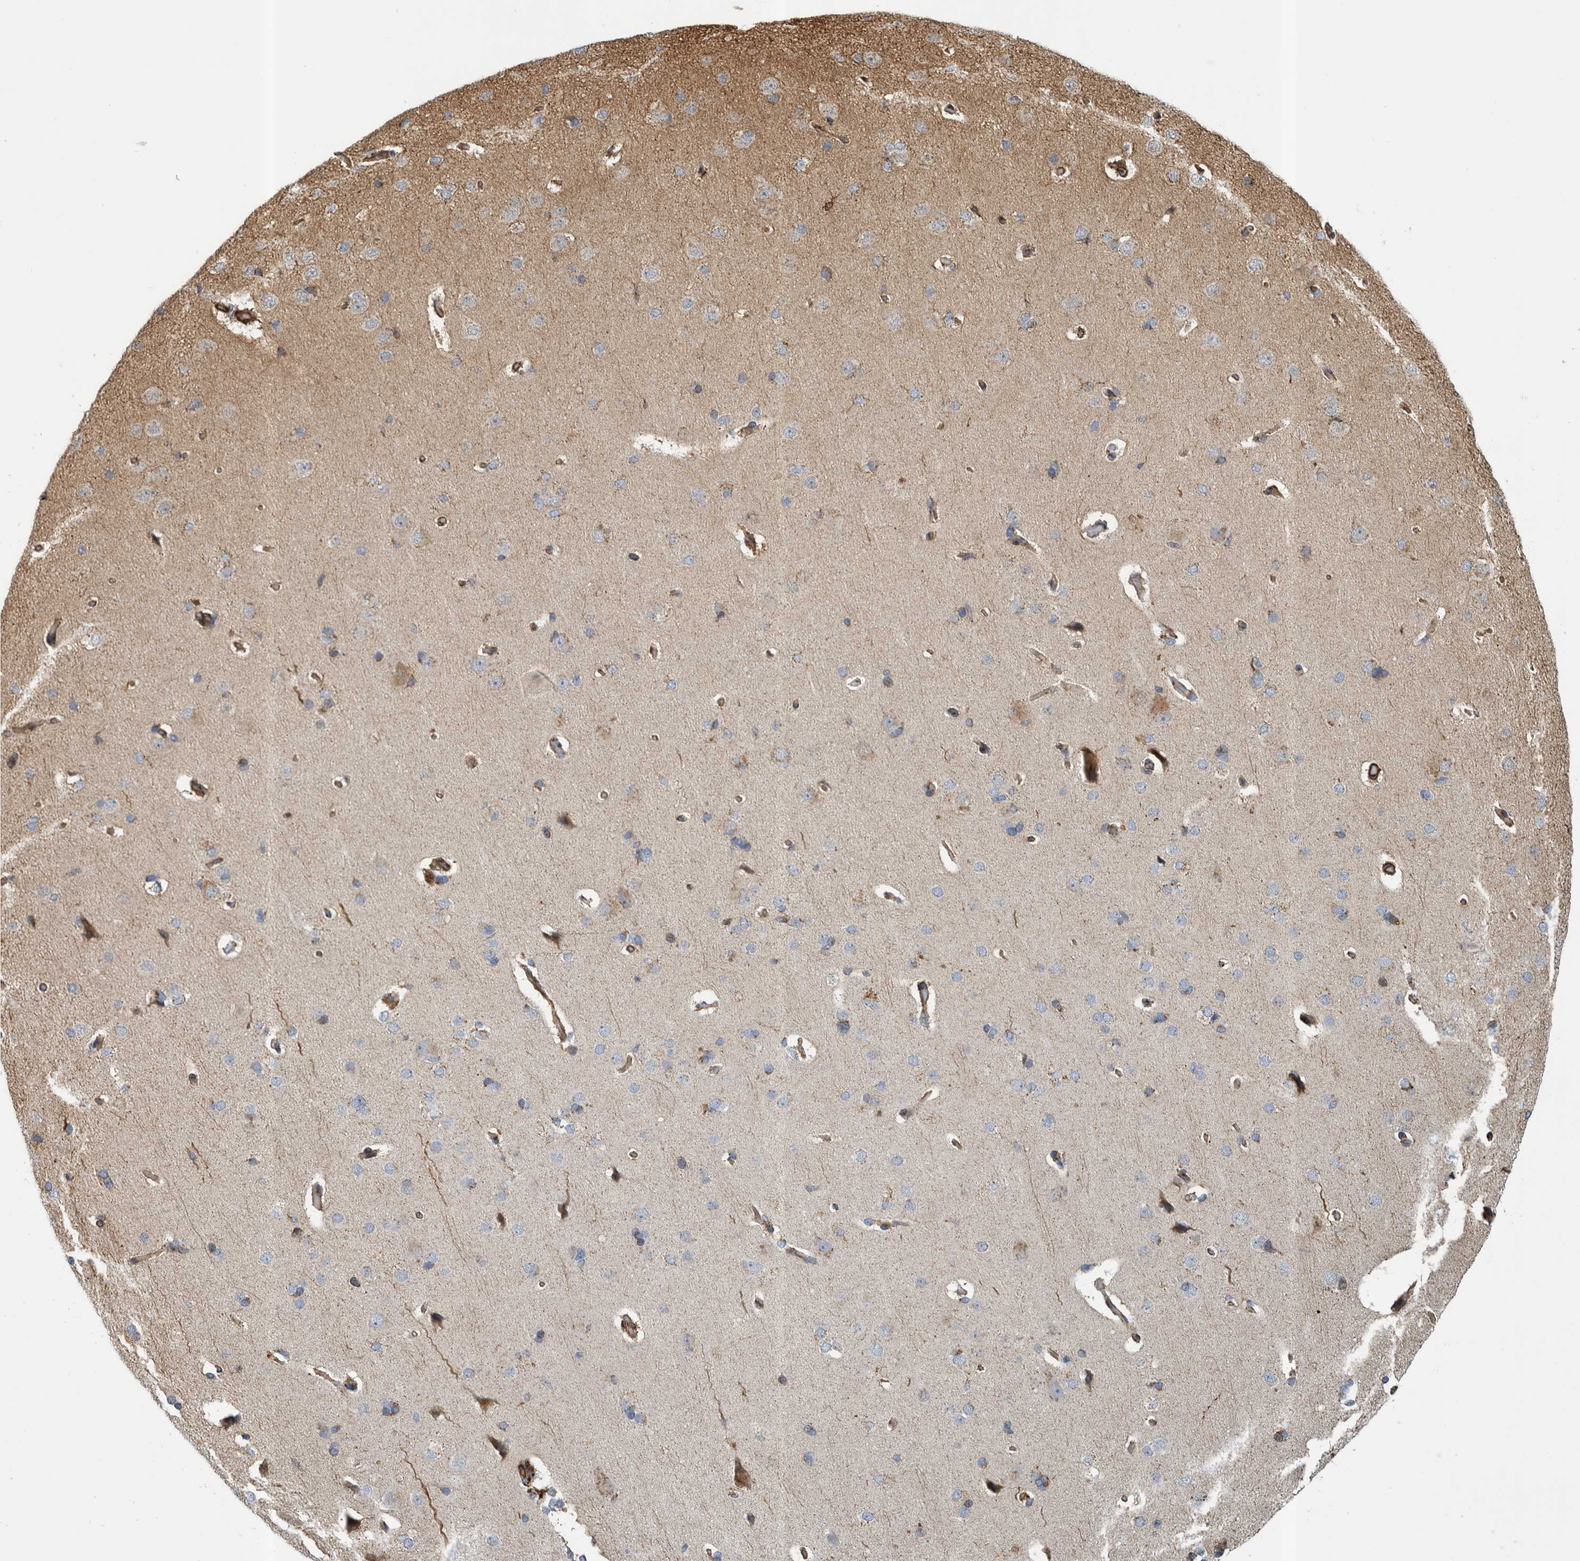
{"staining": {"intensity": "moderate", "quantity": ">75%", "location": "cytoplasmic/membranous"}, "tissue": "cerebral cortex", "cell_type": "Endothelial cells", "image_type": "normal", "snomed": [{"axis": "morphology", "description": "Normal tissue, NOS"}, {"axis": "topography", "description": "Cerebral cortex"}], "caption": "Protein staining of normal cerebral cortex displays moderate cytoplasmic/membranous expression in about >75% of endothelial cells.", "gene": "CCDC57", "patient": {"sex": "male", "age": 62}}